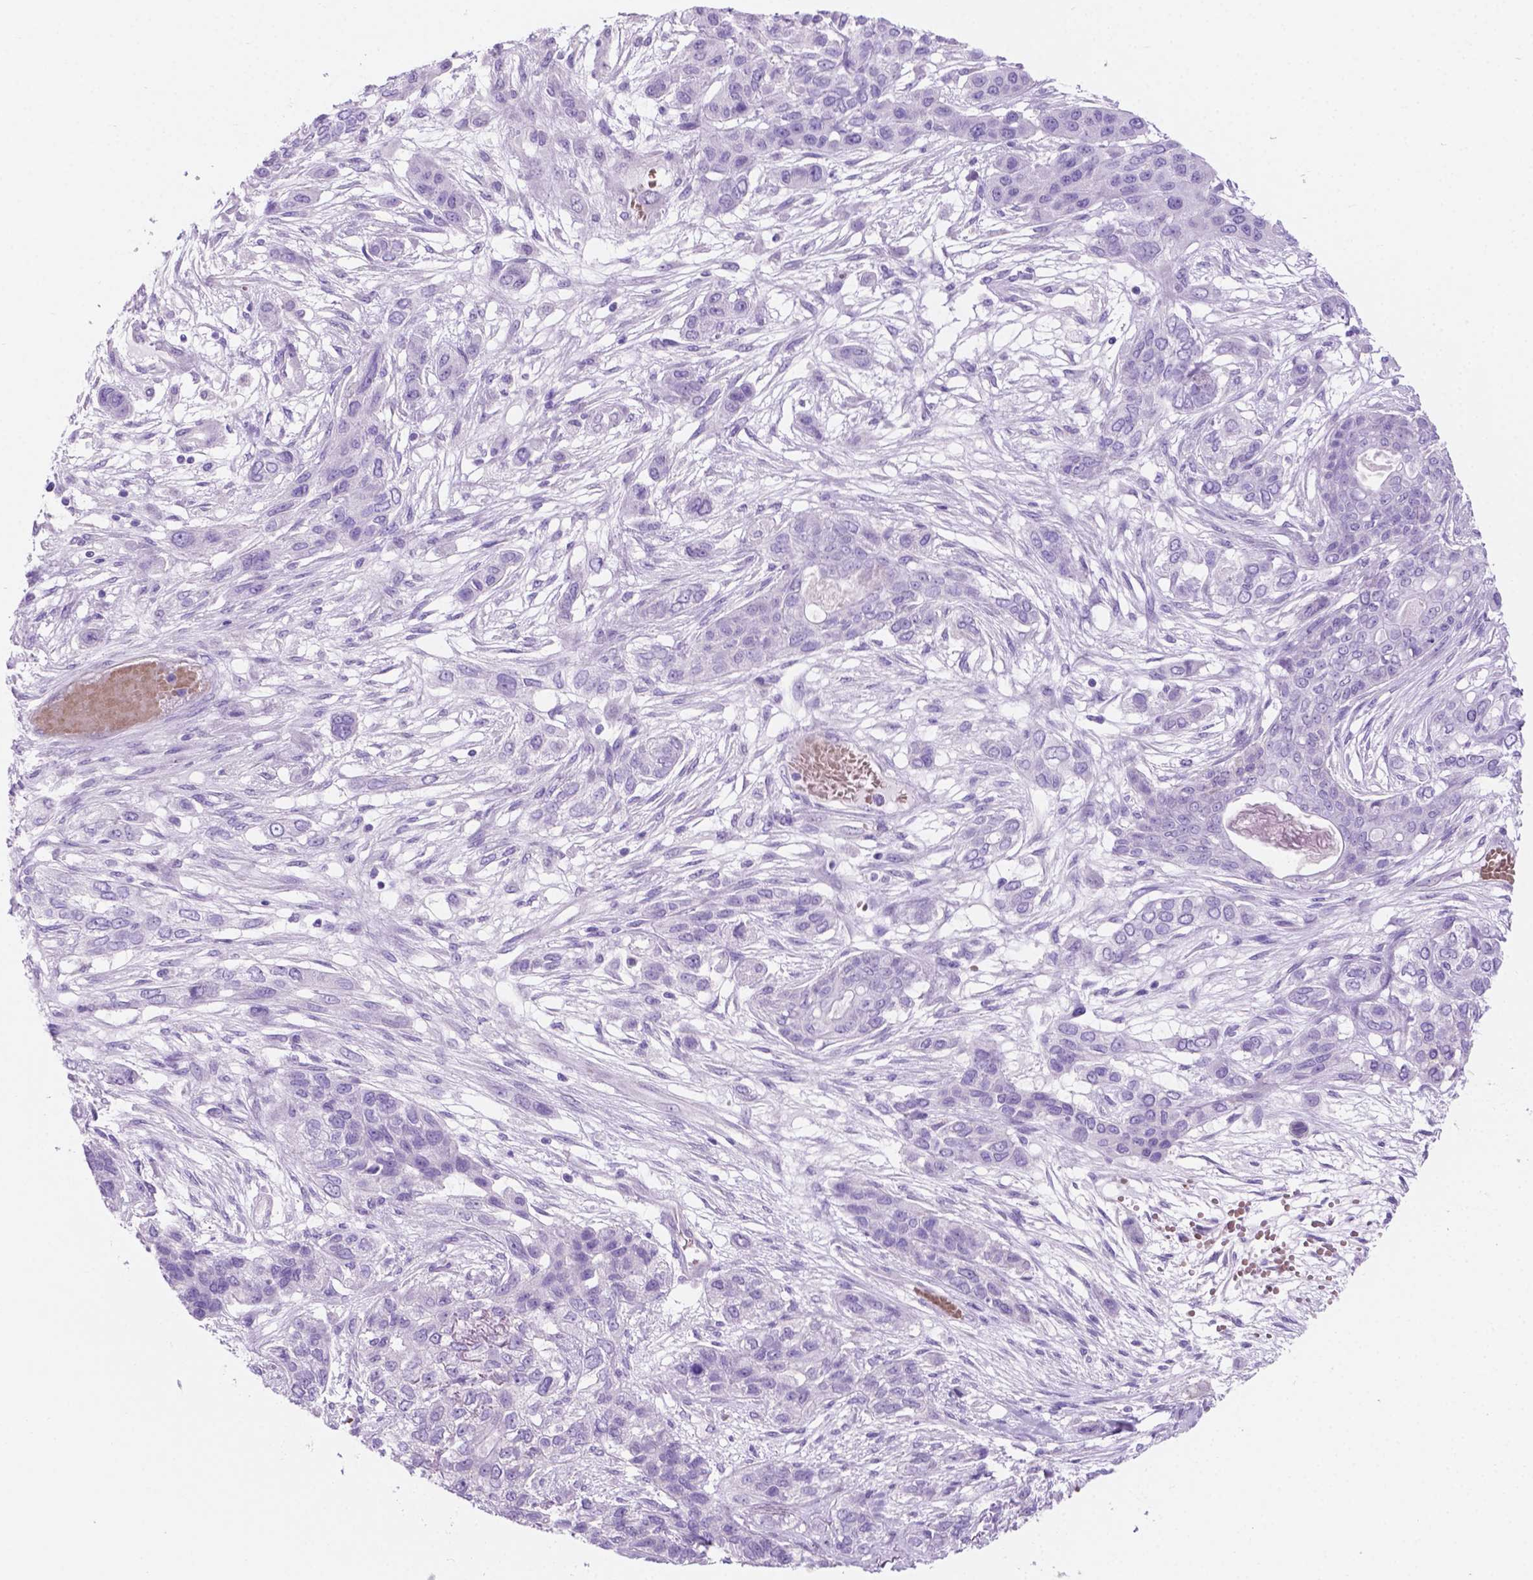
{"staining": {"intensity": "negative", "quantity": "none", "location": "none"}, "tissue": "lung cancer", "cell_type": "Tumor cells", "image_type": "cancer", "snomed": [{"axis": "morphology", "description": "Squamous cell carcinoma, NOS"}, {"axis": "topography", "description": "Lung"}], "caption": "Lung squamous cell carcinoma stained for a protein using immunohistochemistry reveals no positivity tumor cells.", "gene": "GRIN2B", "patient": {"sex": "female", "age": 70}}